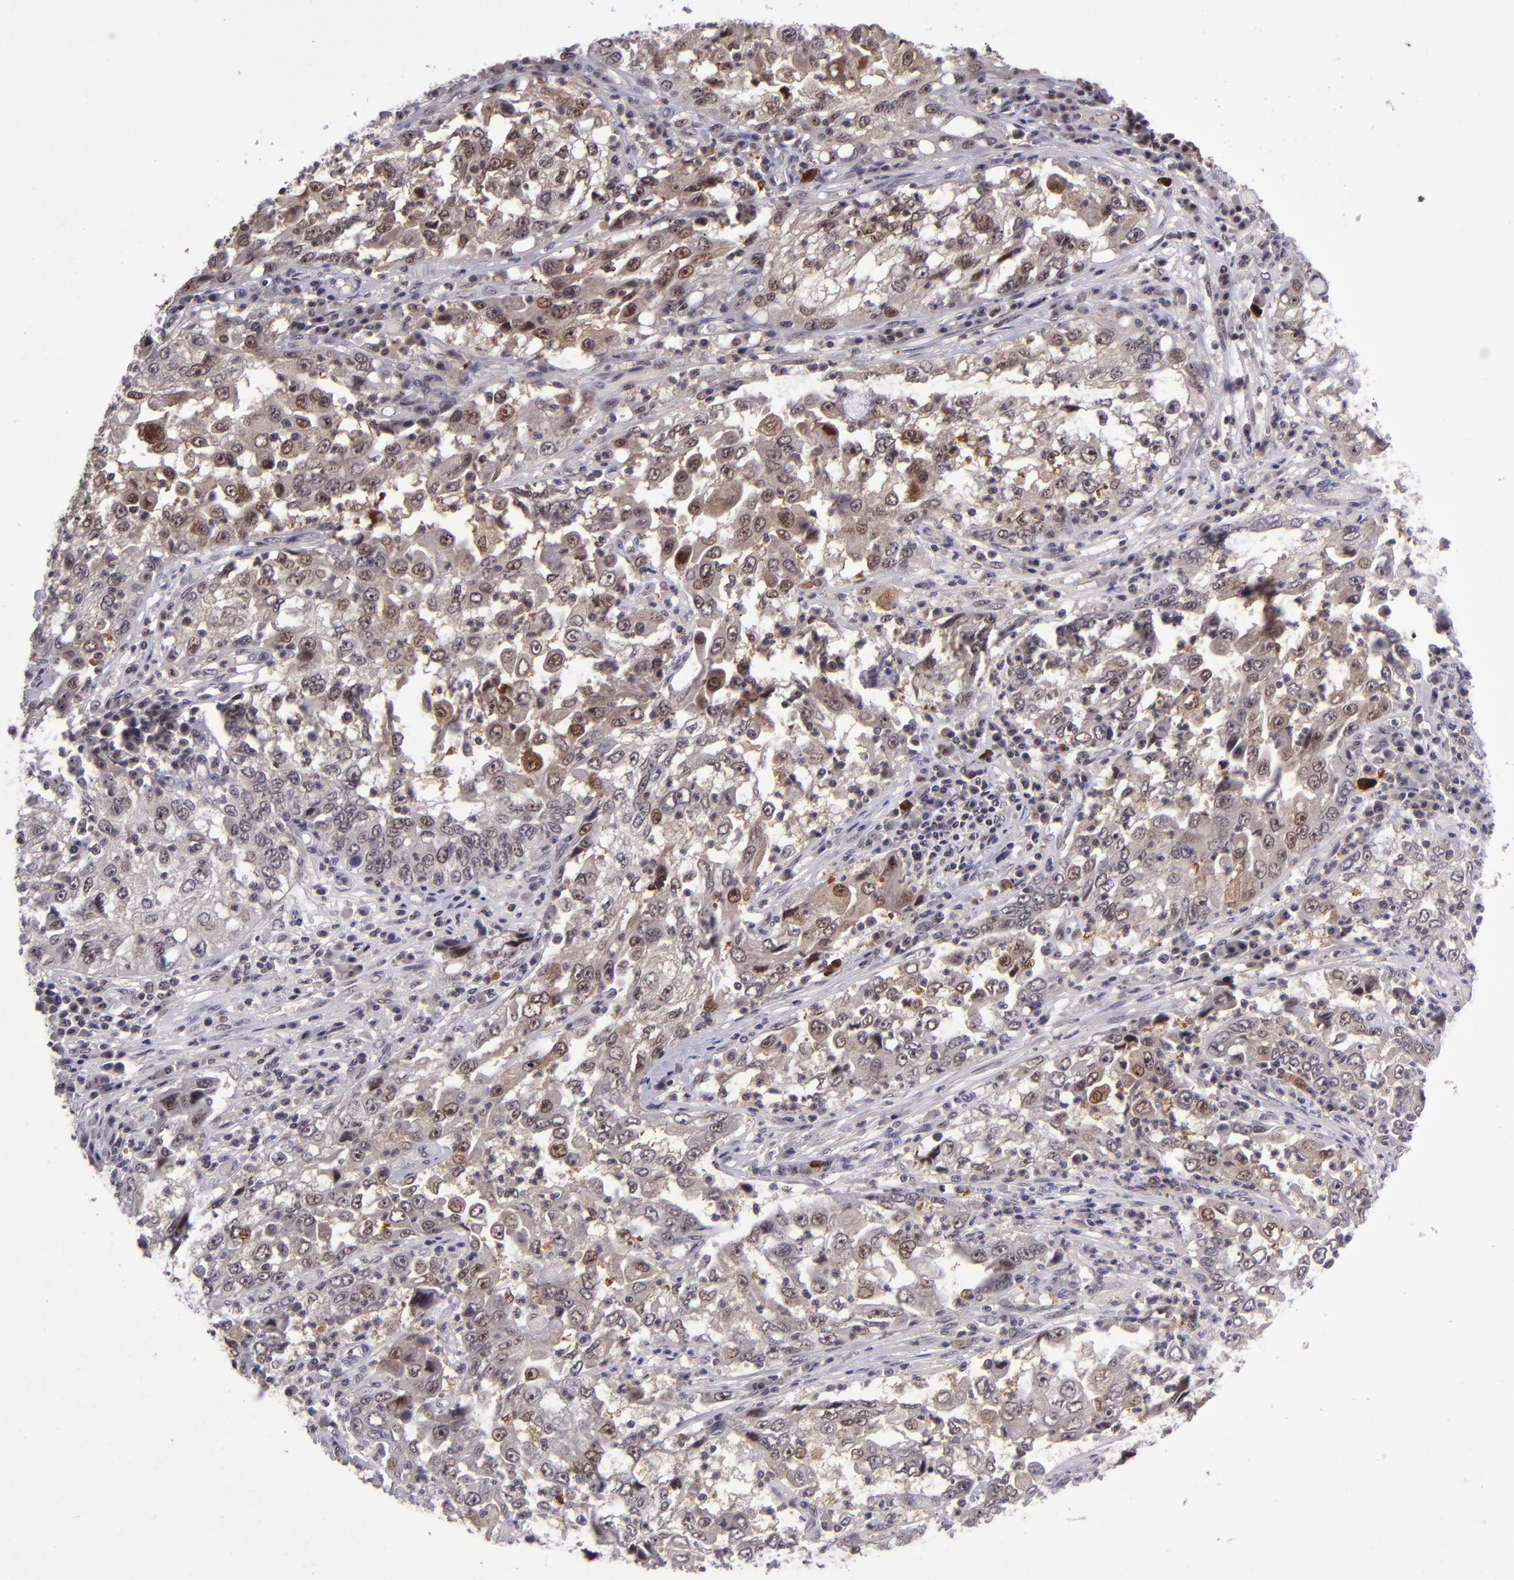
{"staining": {"intensity": "moderate", "quantity": ">75%", "location": "cytoplasmic/membranous,nuclear"}, "tissue": "cervical cancer", "cell_type": "Tumor cells", "image_type": "cancer", "snomed": [{"axis": "morphology", "description": "Squamous cell carcinoma, NOS"}, {"axis": "topography", "description": "Cervix"}], "caption": "IHC (DAB (3,3'-diaminobenzidine)) staining of cervical squamous cell carcinoma reveals moderate cytoplasmic/membranous and nuclear protein expression in about >75% of tumor cells.", "gene": "PCNX4", "patient": {"sex": "female", "age": 36}}